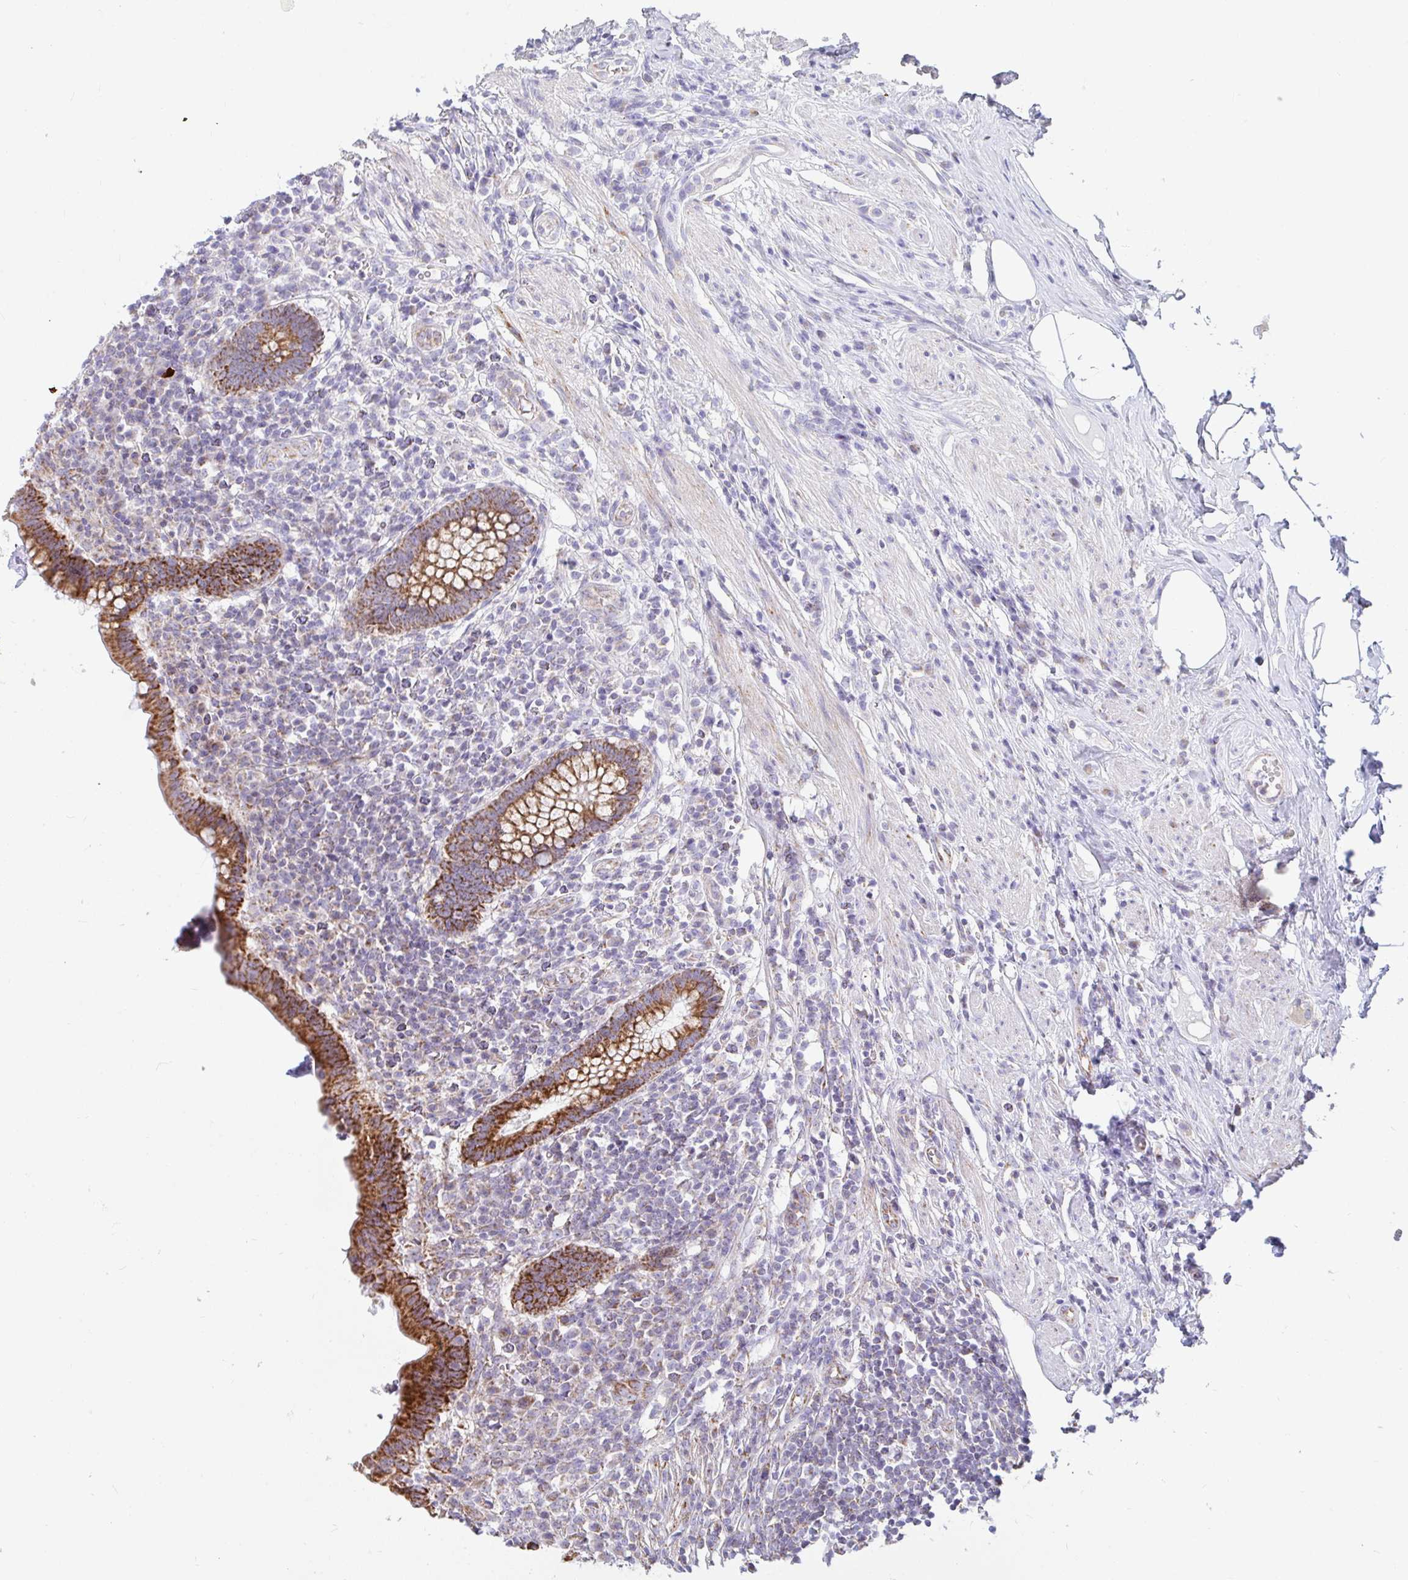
{"staining": {"intensity": "strong", "quantity": ">75%", "location": "cytoplasmic/membranous"}, "tissue": "appendix", "cell_type": "Glandular cells", "image_type": "normal", "snomed": [{"axis": "morphology", "description": "Normal tissue, NOS"}, {"axis": "topography", "description": "Appendix"}], "caption": "Appendix stained with a brown dye displays strong cytoplasmic/membranous positive positivity in about >75% of glandular cells.", "gene": "FAHD1", "patient": {"sex": "female", "age": 56}}